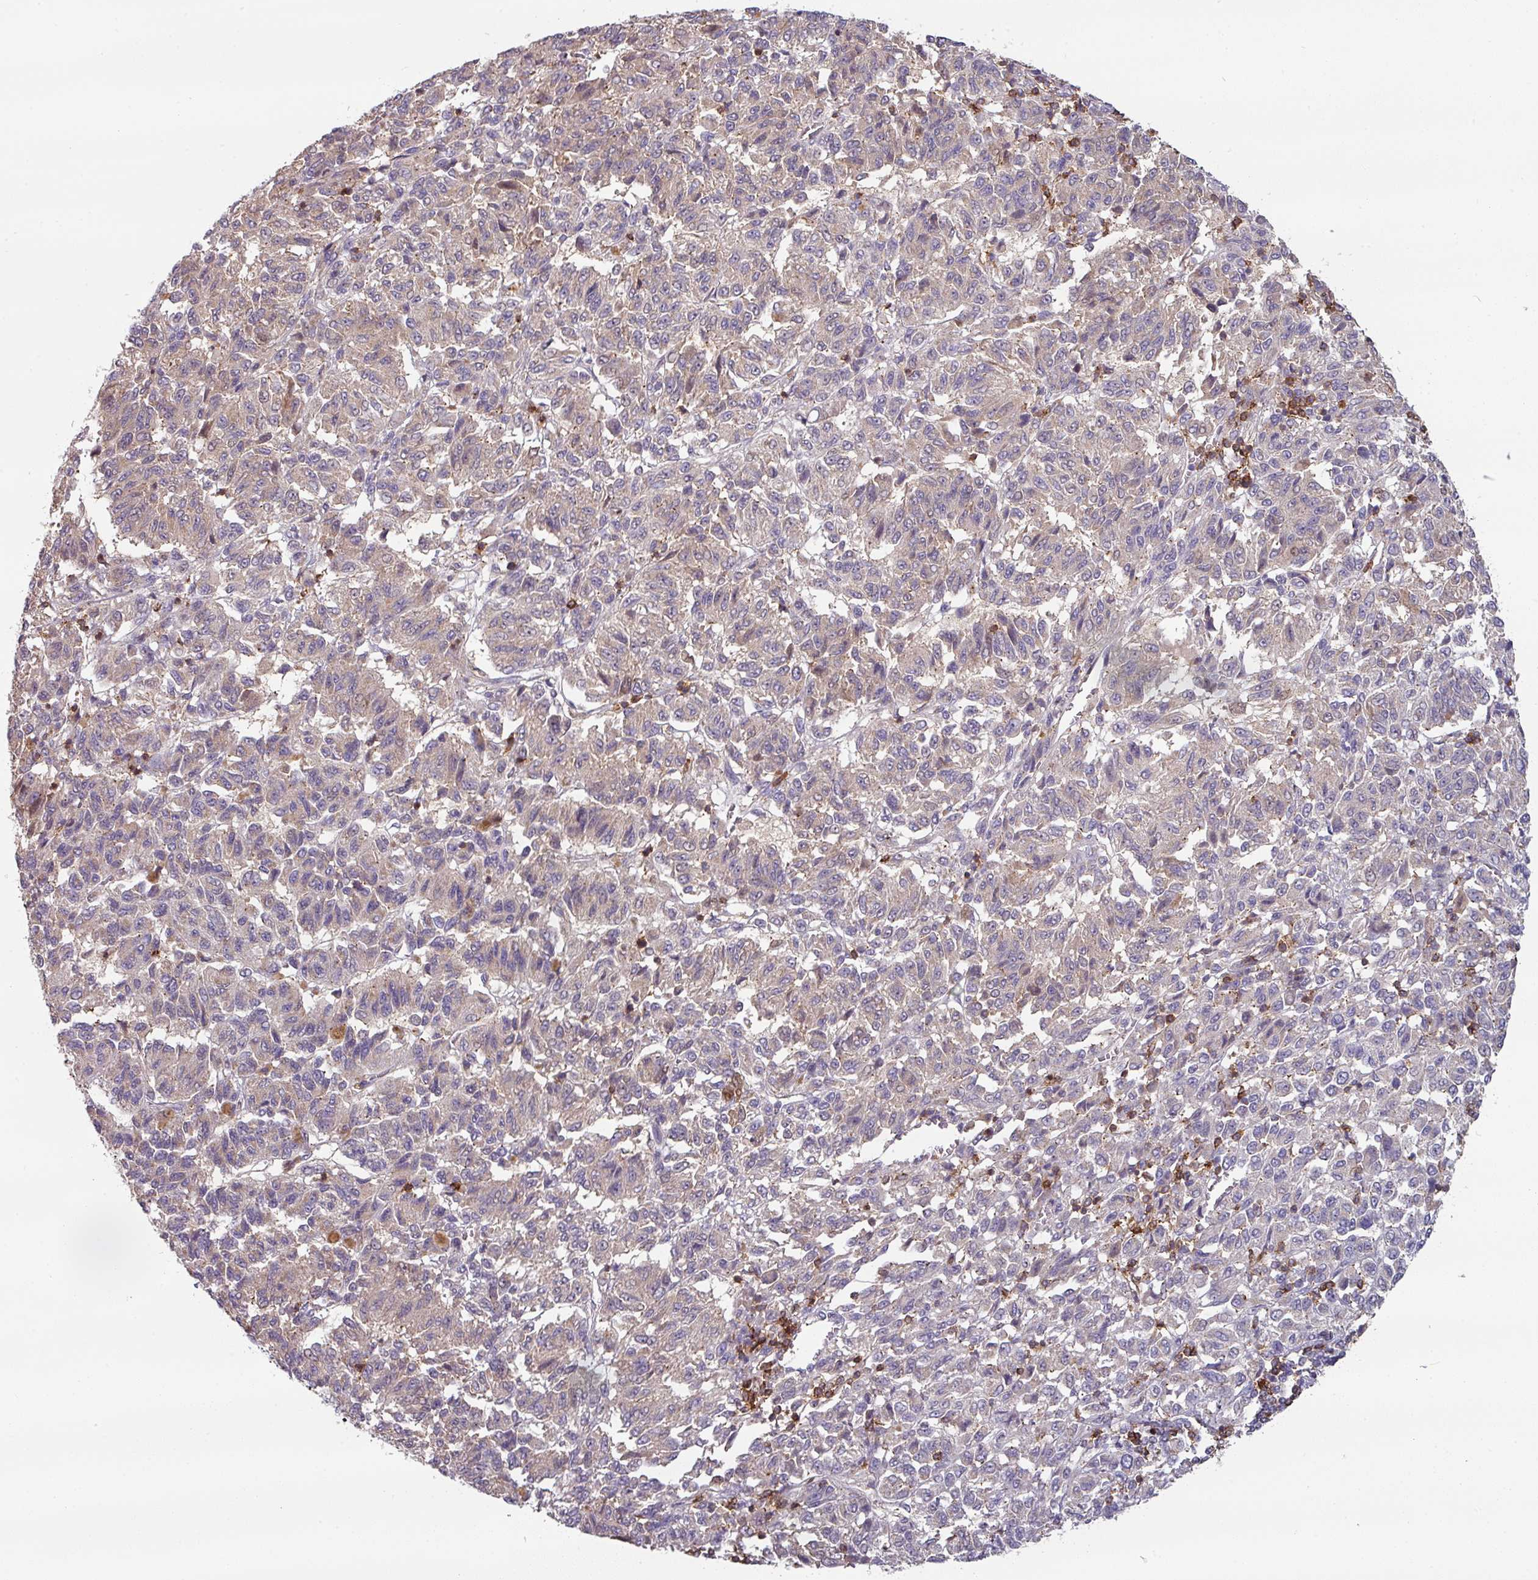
{"staining": {"intensity": "weak", "quantity": "<25%", "location": "cytoplasmic/membranous"}, "tissue": "melanoma", "cell_type": "Tumor cells", "image_type": "cancer", "snomed": [{"axis": "morphology", "description": "Malignant melanoma, Metastatic site"}, {"axis": "topography", "description": "Lung"}], "caption": "This micrograph is of malignant melanoma (metastatic site) stained with immunohistochemistry to label a protein in brown with the nuclei are counter-stained blue. There is no positivity in tumor cells. Brightfield microscopy of immunohistochemistry (IHC) stained with DAB (3,3'-diaminobenzidine) (brown) and hematoxylin (blue), captured at high magnification.", "gene": "CD3G", "patient": {"sex": "male", "age": 64}}